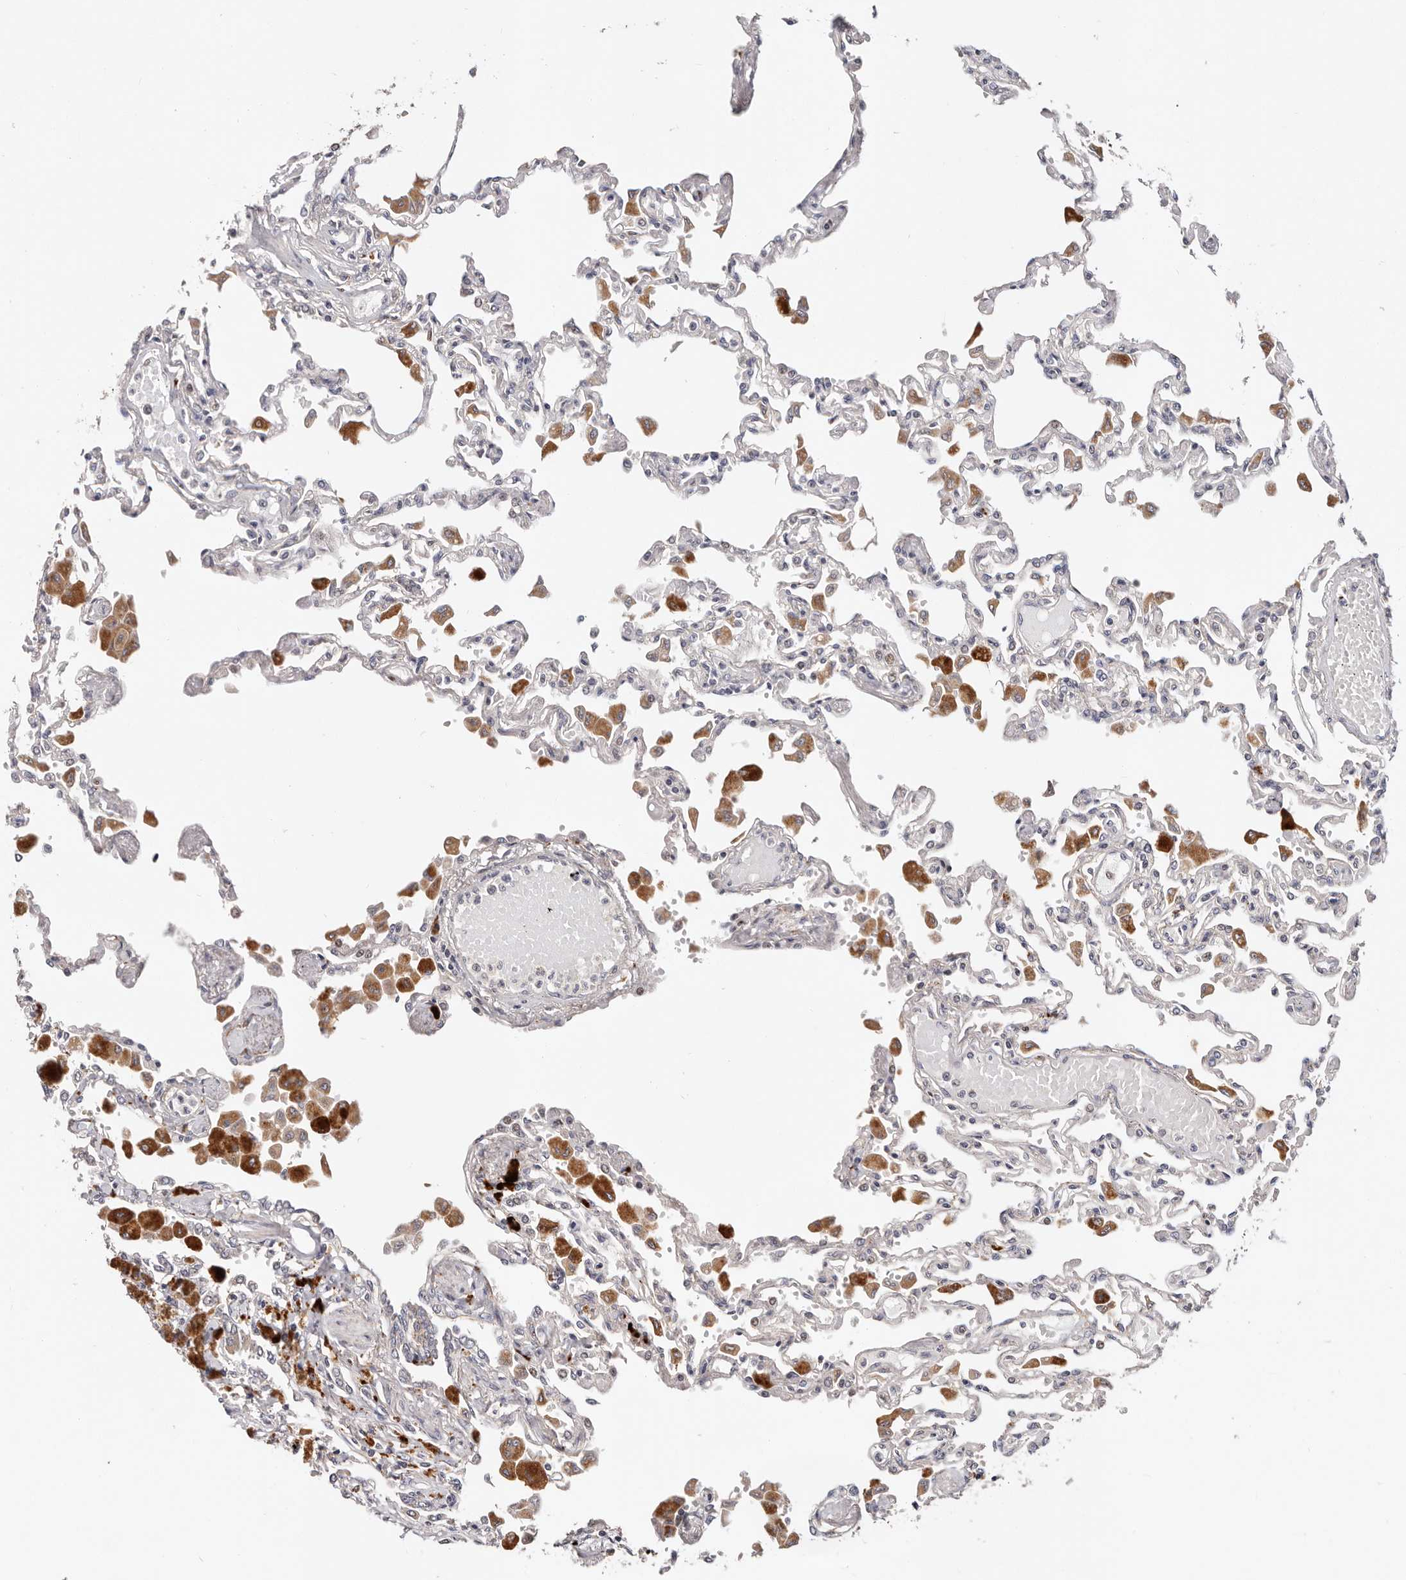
{"staining": {"intensity": "negative", "quantity": "none", "location": "none"}, "tissue": "lung", "cell_type": "Alveolar cells", "image_type": "normal", "snomed": [{"axis": "morphology", "description": "Normal tissue, NOS"}, {"axis": "topography", "description": "Bronchus"}, {"axis": "topography", "description": "Lung"}], "caption": "The image demonstrates no significant staining in alveolar cells of lung.", "gene": "USP33", "patient": {"sex": "female", "age": 49}}